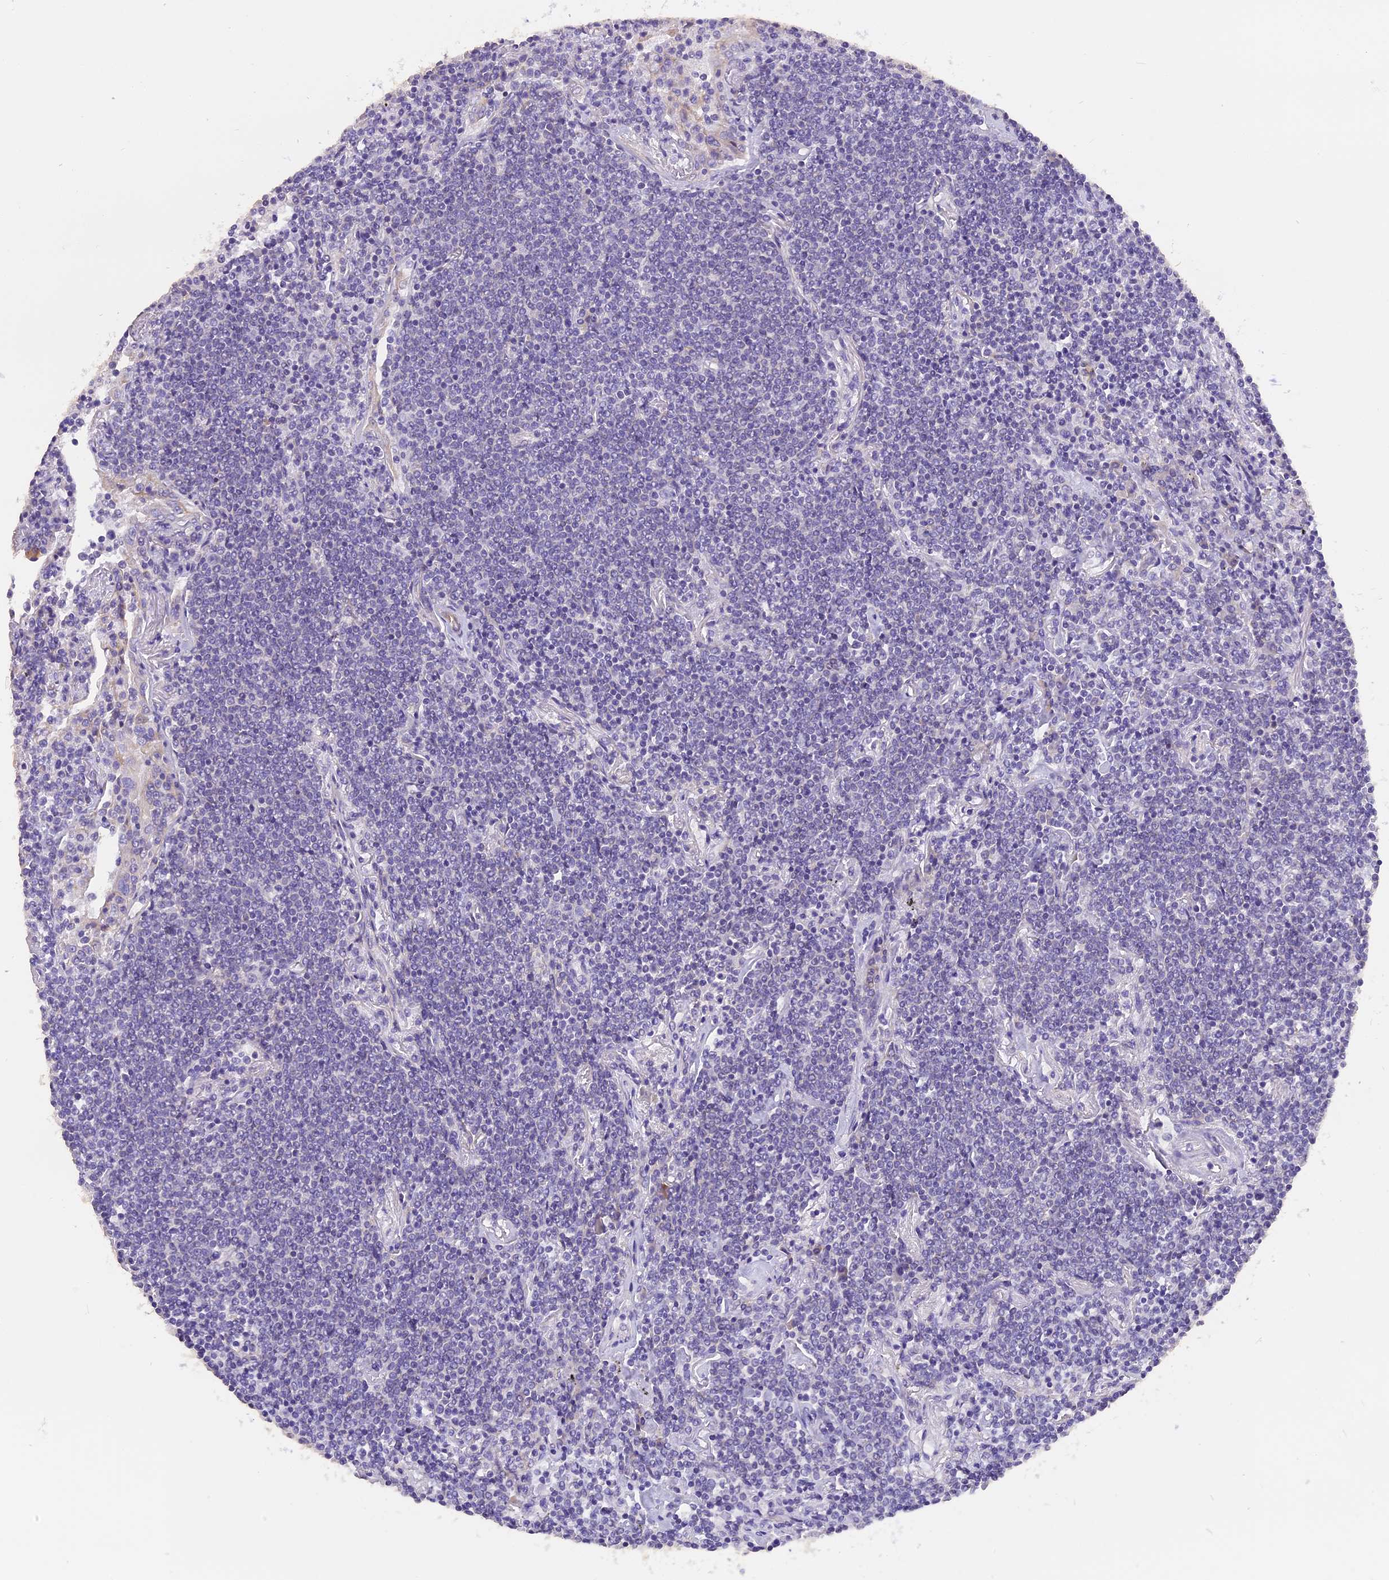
{"staining": {"intensity": "negative", "quantity": "none", "location": "none"}, "tissue": "lymphoma", "cell_type": "Tumor cells", "image_type": "cancer", "snomed": [{"axis": "morphology", "description": "Malignant lymphoma, non-Hodgkin's type, Low grade"}, {"axis": "topography", "description": "Lung"}], "caption": "DAB immunohistochemical staining of lymphoma exhibits no significant positivity in tumor cells.", "gene": "TRIM3", "patient": {"sex": "female", "age": 71}}